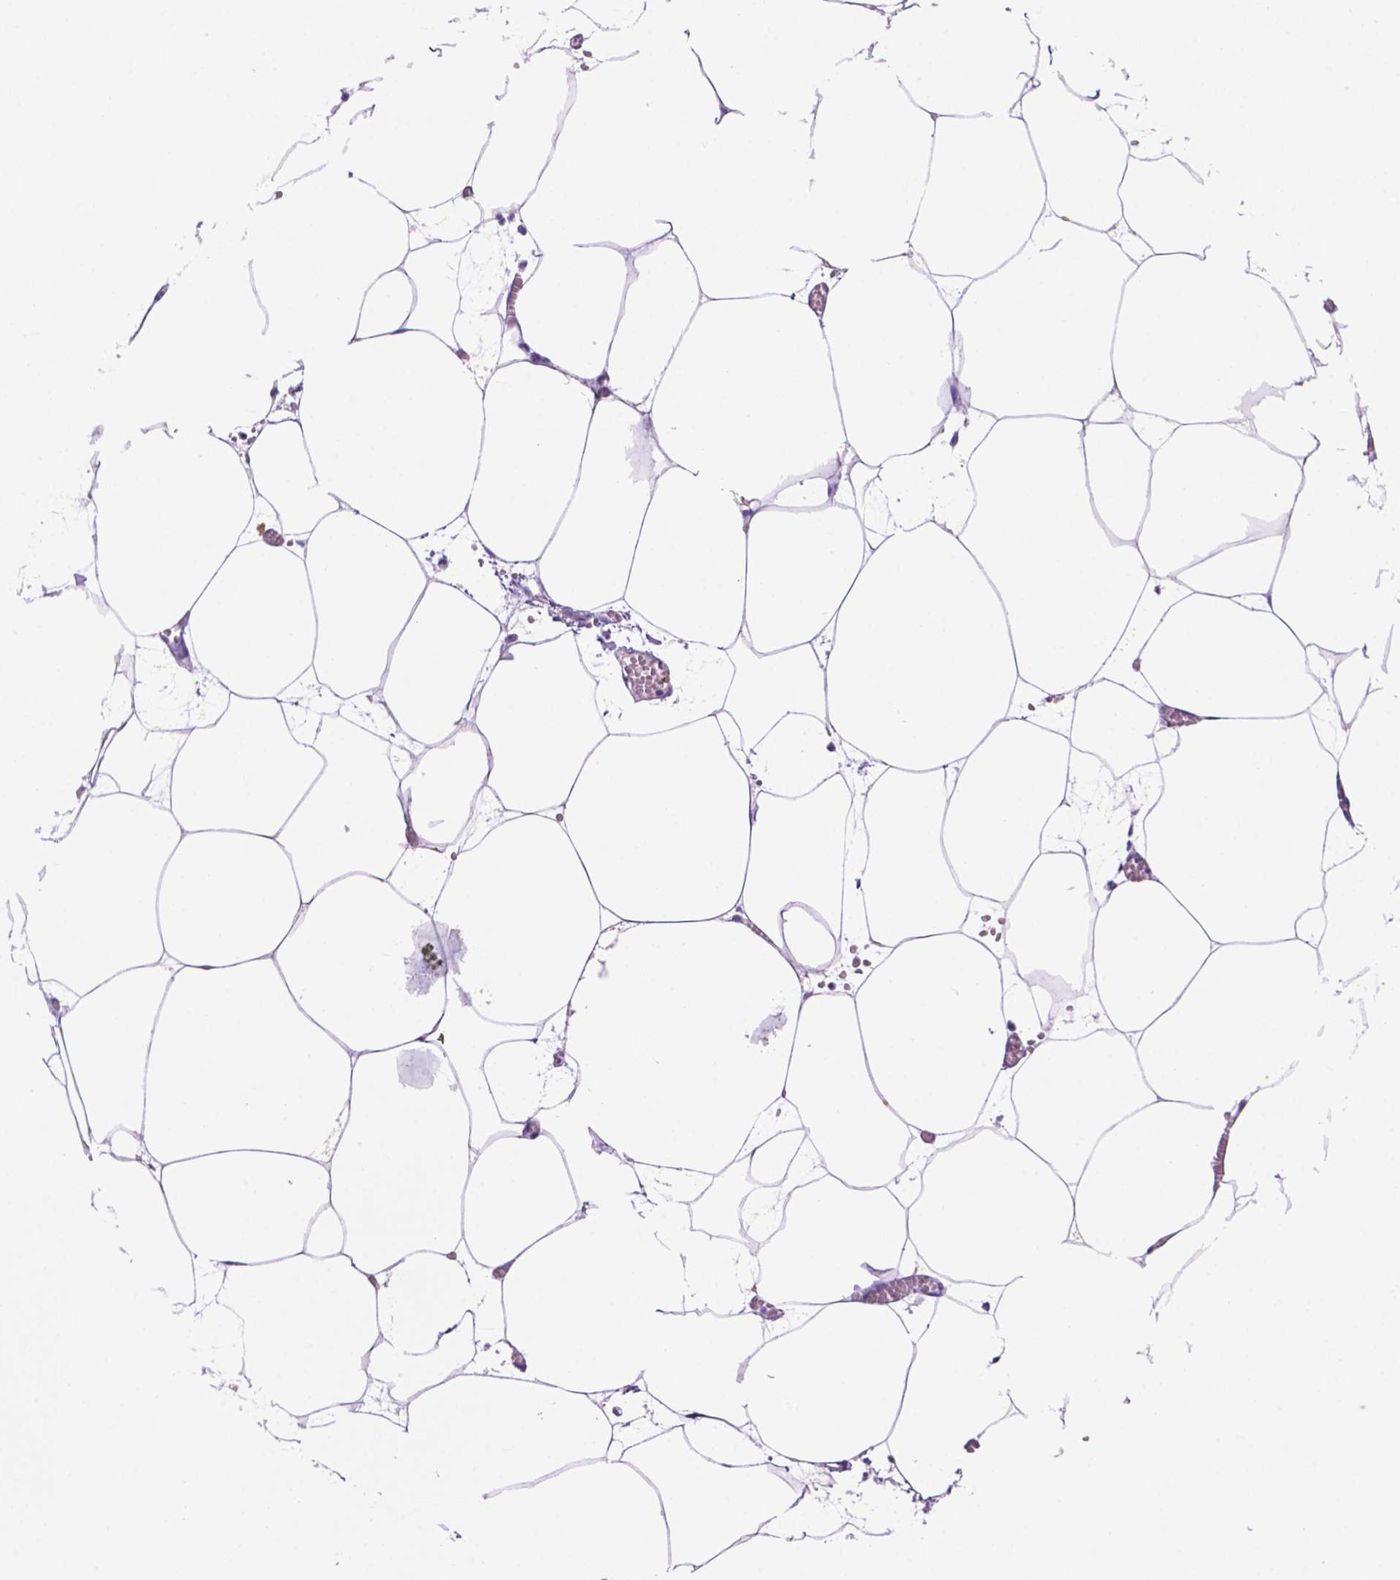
{"staining": {"intensity": "negative", "quantity": "none", "location": "none"}, "tissue": "adipose tissue", "cell_type": "Adipocytes", "image_type": "normal", "snomed": [{"axis": "morphology", "description": "Normal tissue, NOS"}, {"axis": "topography", "description": "Adipose tissue"}, {"axis": "topography", "description": "Pancreas"}, {"axis": "topography", "description": "Peripheral nerve tissue"}], "caption": "DAB immunohistochemical staining of benign human adipose tissue reveals no significant staining in adipocytes. (DAB (3,3'-diaminobenzidine) immunohistochemistry with hematoxylin counter stain).", "gene": "FOXB2", "patient": {"sex": "female", "age": 58}}